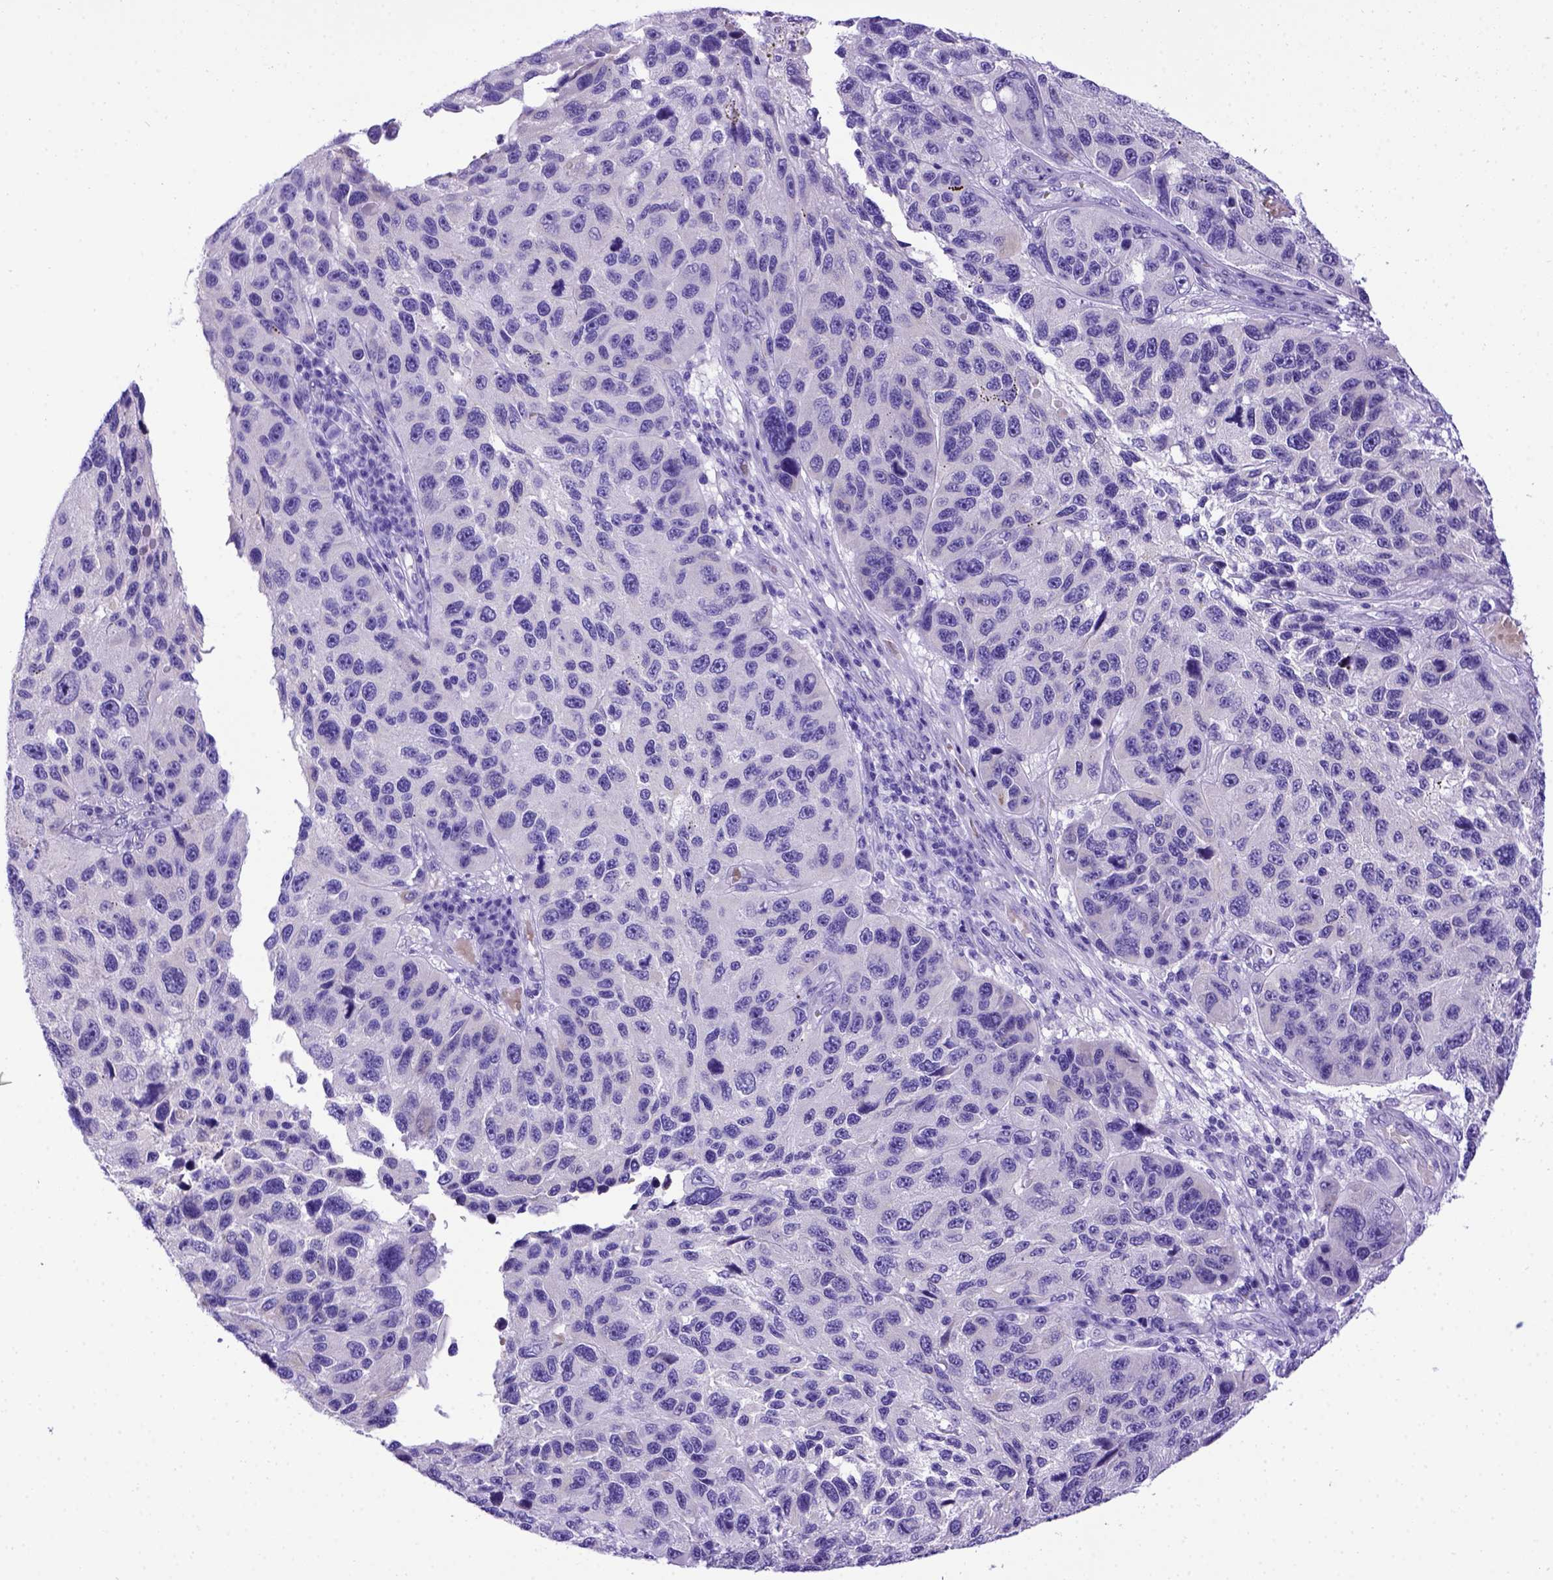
{"staining": {"intensity": "negative", "quantity": "none", "location": "none"}, "tissue": "melanoma", "cell_type": "Tumor cells", "image_type": "cancer", "snomed": [{"axis": "morphology", "description": "Malignant melanoma, NOS"}, {"axis": "topography", "description": "Skin"}], "caption": "Melanoma stained for a protein using immunohistochemistry reveals no staining tumor cells.", "gene": "MEOX2", "patient": {"sex": "male", "age": 53}}